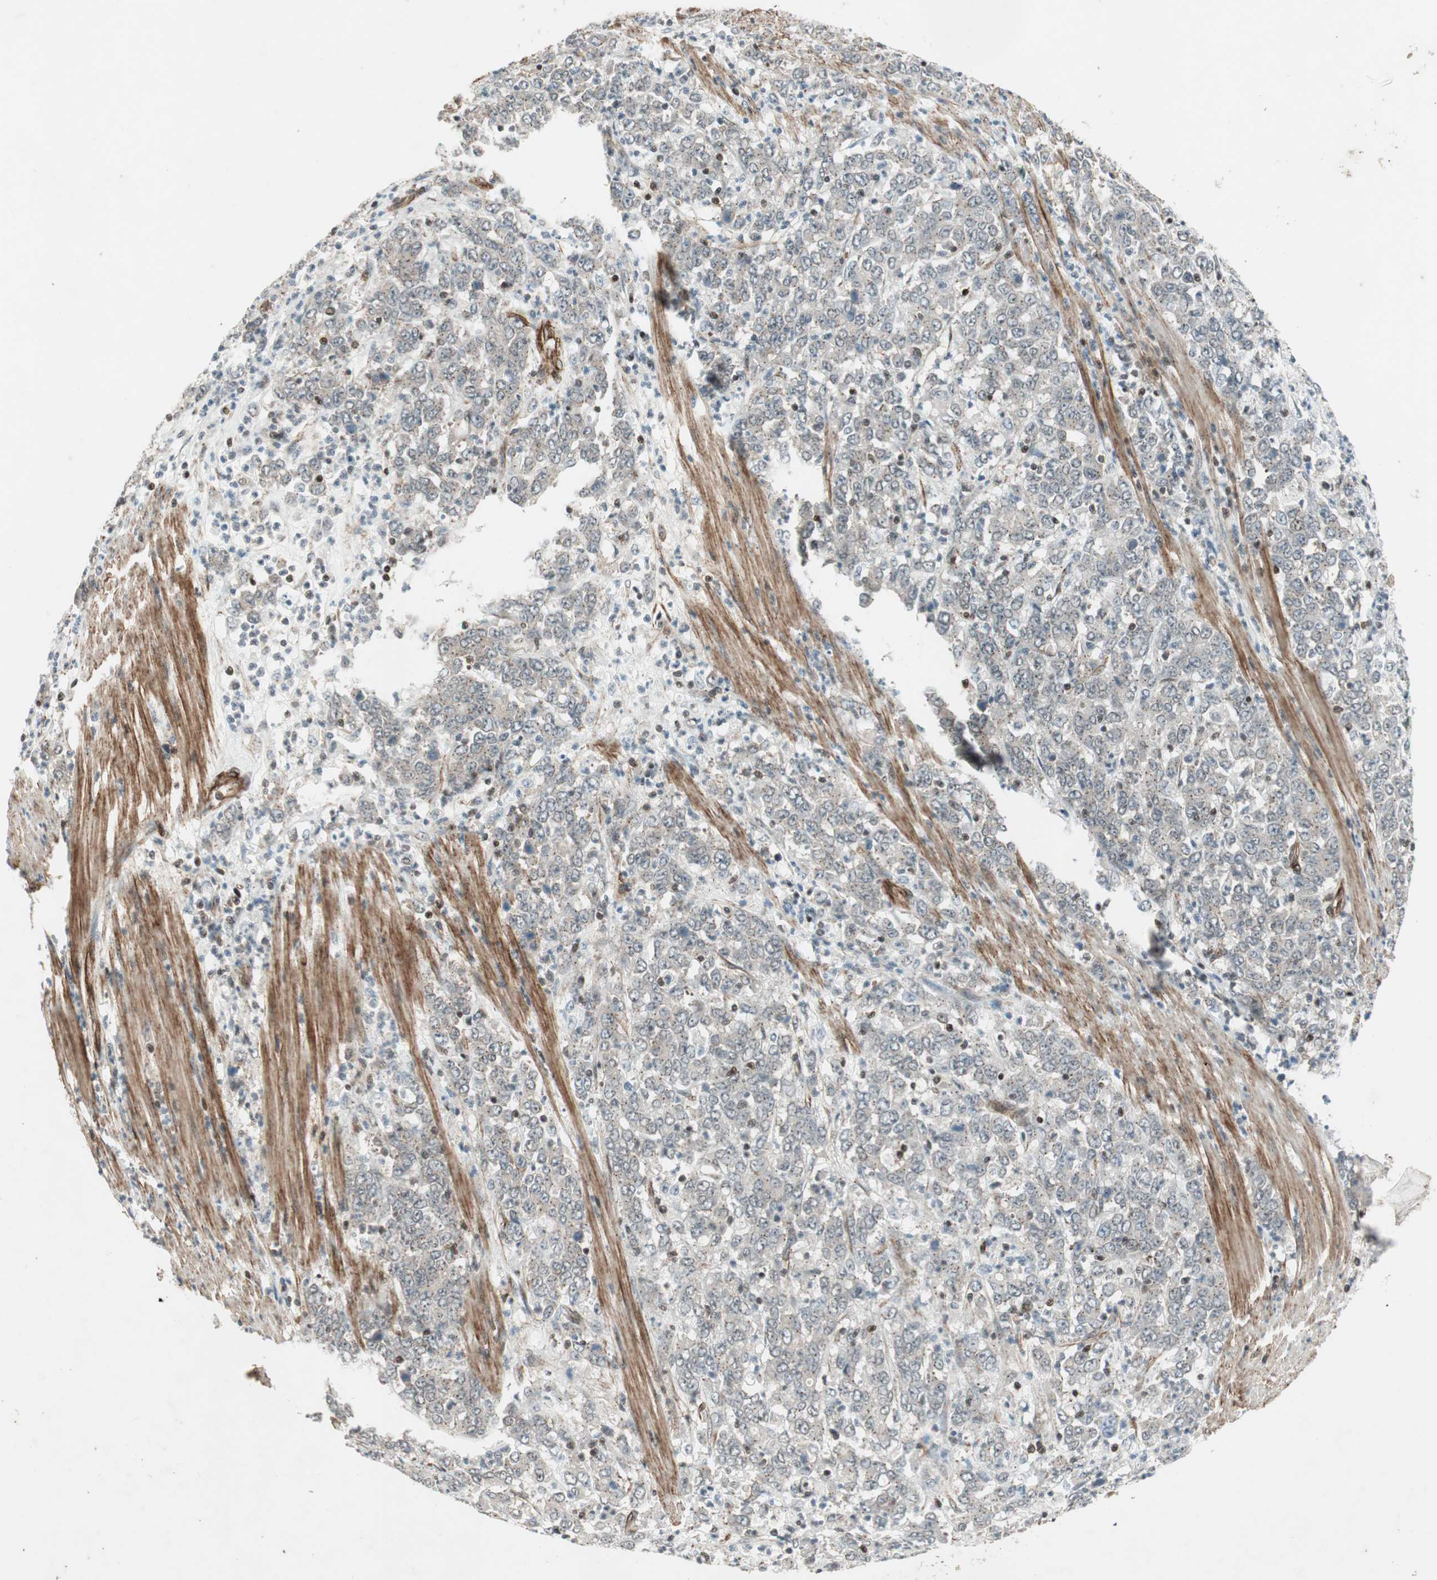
{"staining": {"intensity": "moderate", "quantity": "<25%", "location": "cytoplasmic/membranous"}, "tissue": "stomach cancer", "cell_type": "Tumor cells", "image_type": "cancer", "snomed": [{"axis": "morphology", "description": "Adenocarcinoma, NOS"}, {"axis": "topography", "description": "Stomach, lower"}], "caption": "Immunohistochemistry (IHC) histopathology image of stomach cancer (adenocarcinoma) stained for a protein (brown), which reveals low levels of moderate cytoplasmic/membranous staining in approximately <25% of tumor cells.", "gene": "CDK19", "patient": {"sex": "female", "age": 71}}